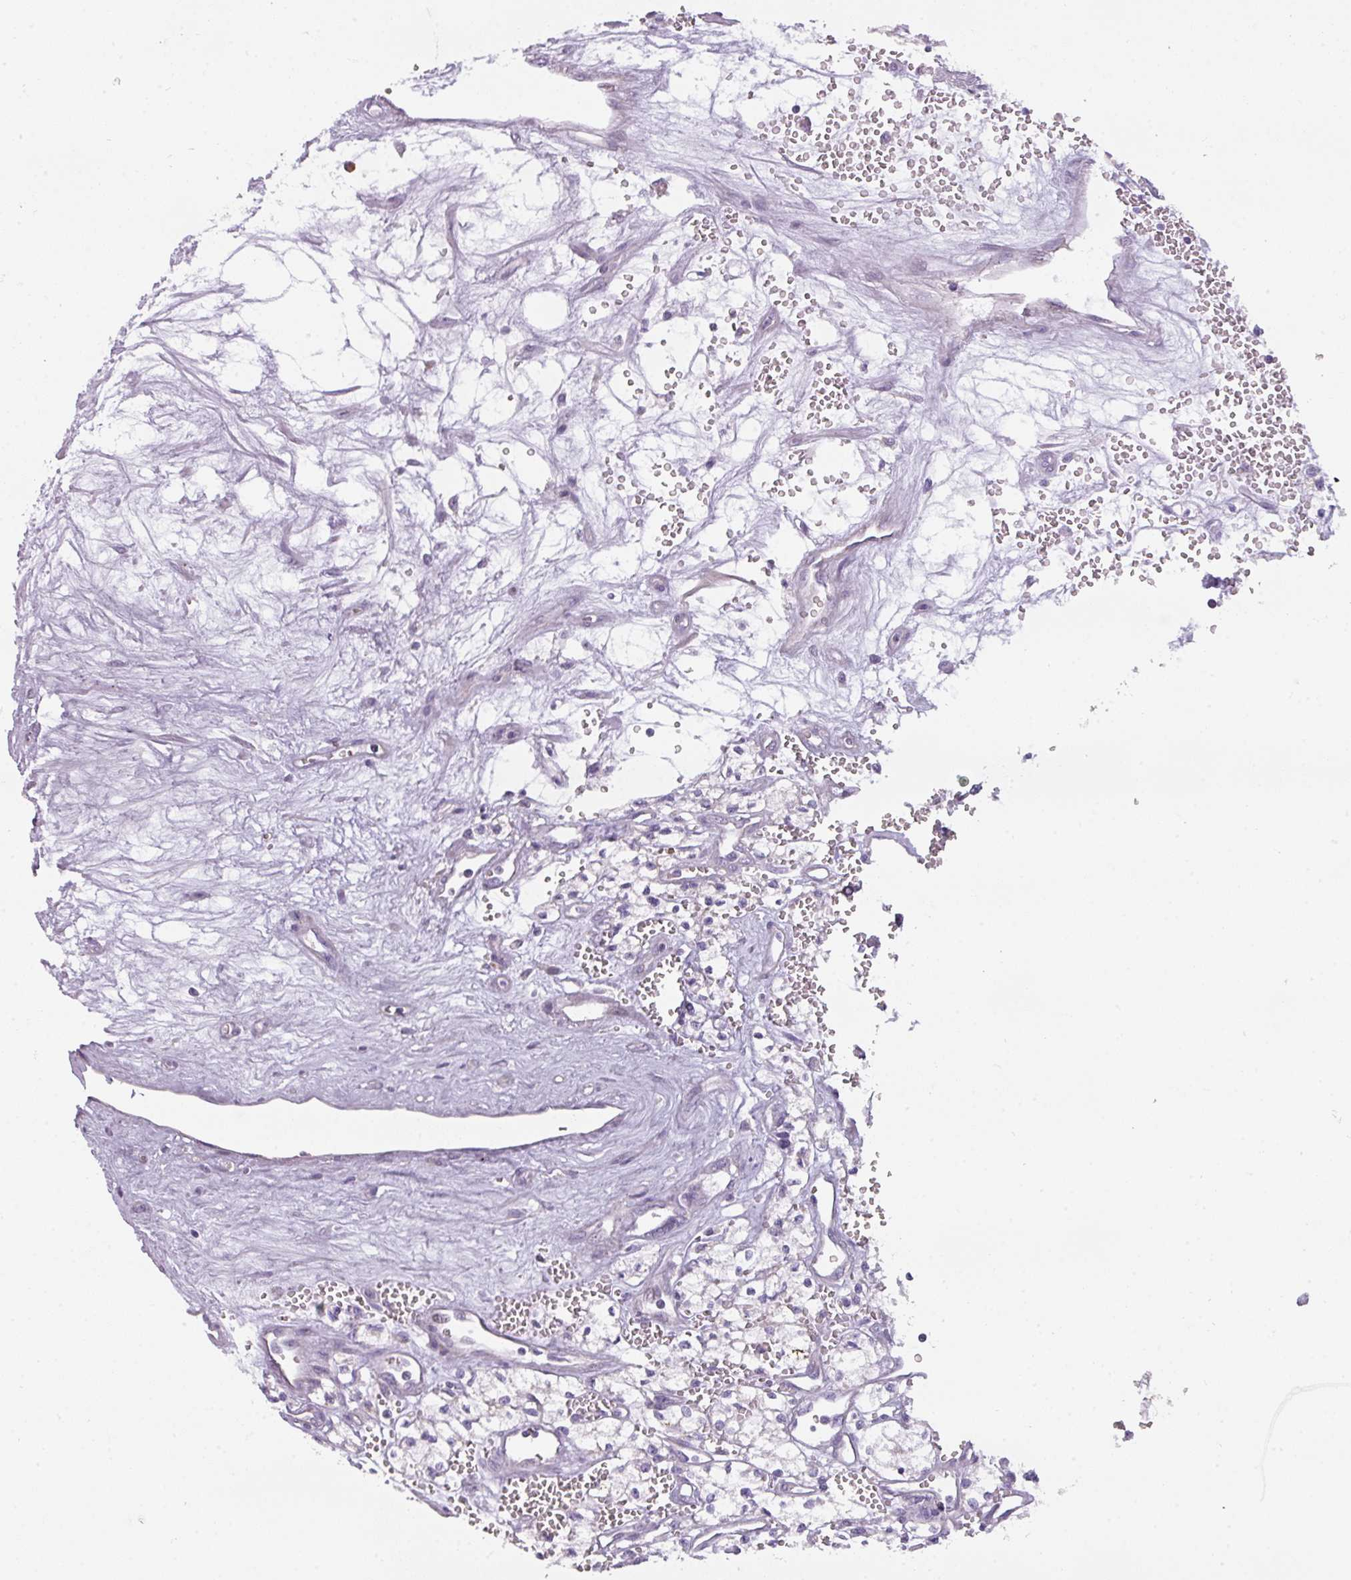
{"staining": {"intensity": "negative", "quantity": "none", "location": "none"}, "tissue": "renal cancer", "cell_type": "Tumor cells", "image_type": "cancer", "snomed": [{"axis": "morphology", "description": "Adenocarcinoma, NOS"}, {"axis": "topography", "description": "Kidney"}], "caption": "Tumor cells are negative for protein expression in human renal adenocarcinoma.", "gene": "C2orf68", "patient": {"sex": "male", "age": 59}}